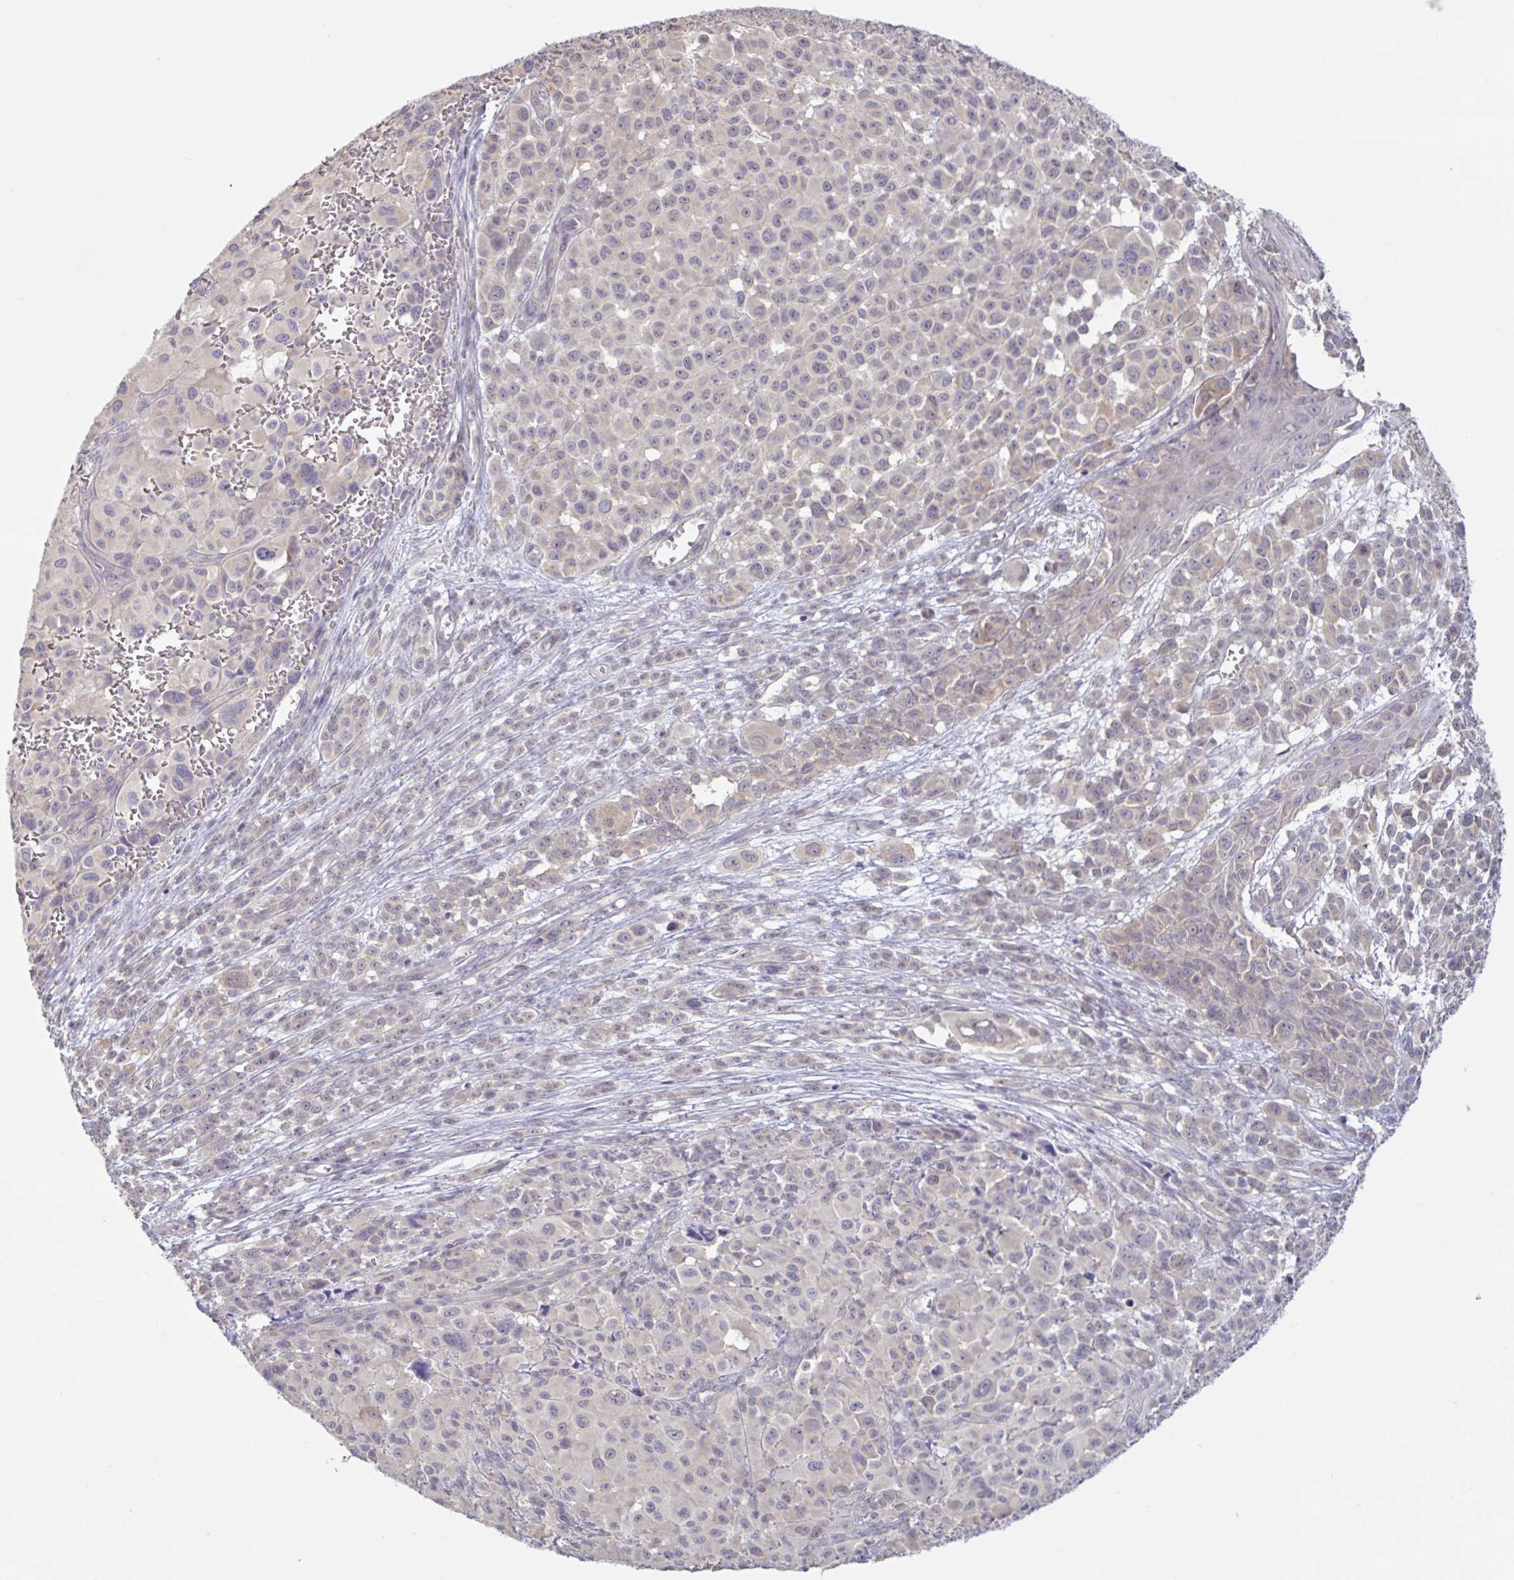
{"staining": {"intensity": "negative", "quantity": "none", "location": "none"}, "tissue": "melanoma", "cell_type": "Tumor cells", "image_type": "cancer", "snomed": [{"axis": "morphology", "description": "Malignant melanoma, NOS"}, {"axis": "topography", "description": "Skin"}], "caption": "A high-resolution histopathology image shows immunohistochemistry staining of malignant melanoma, which demonstrates no significant positivity in tumor cells.", "gene": "HYPK", "patient": {"sex": "female", "age": 74}}